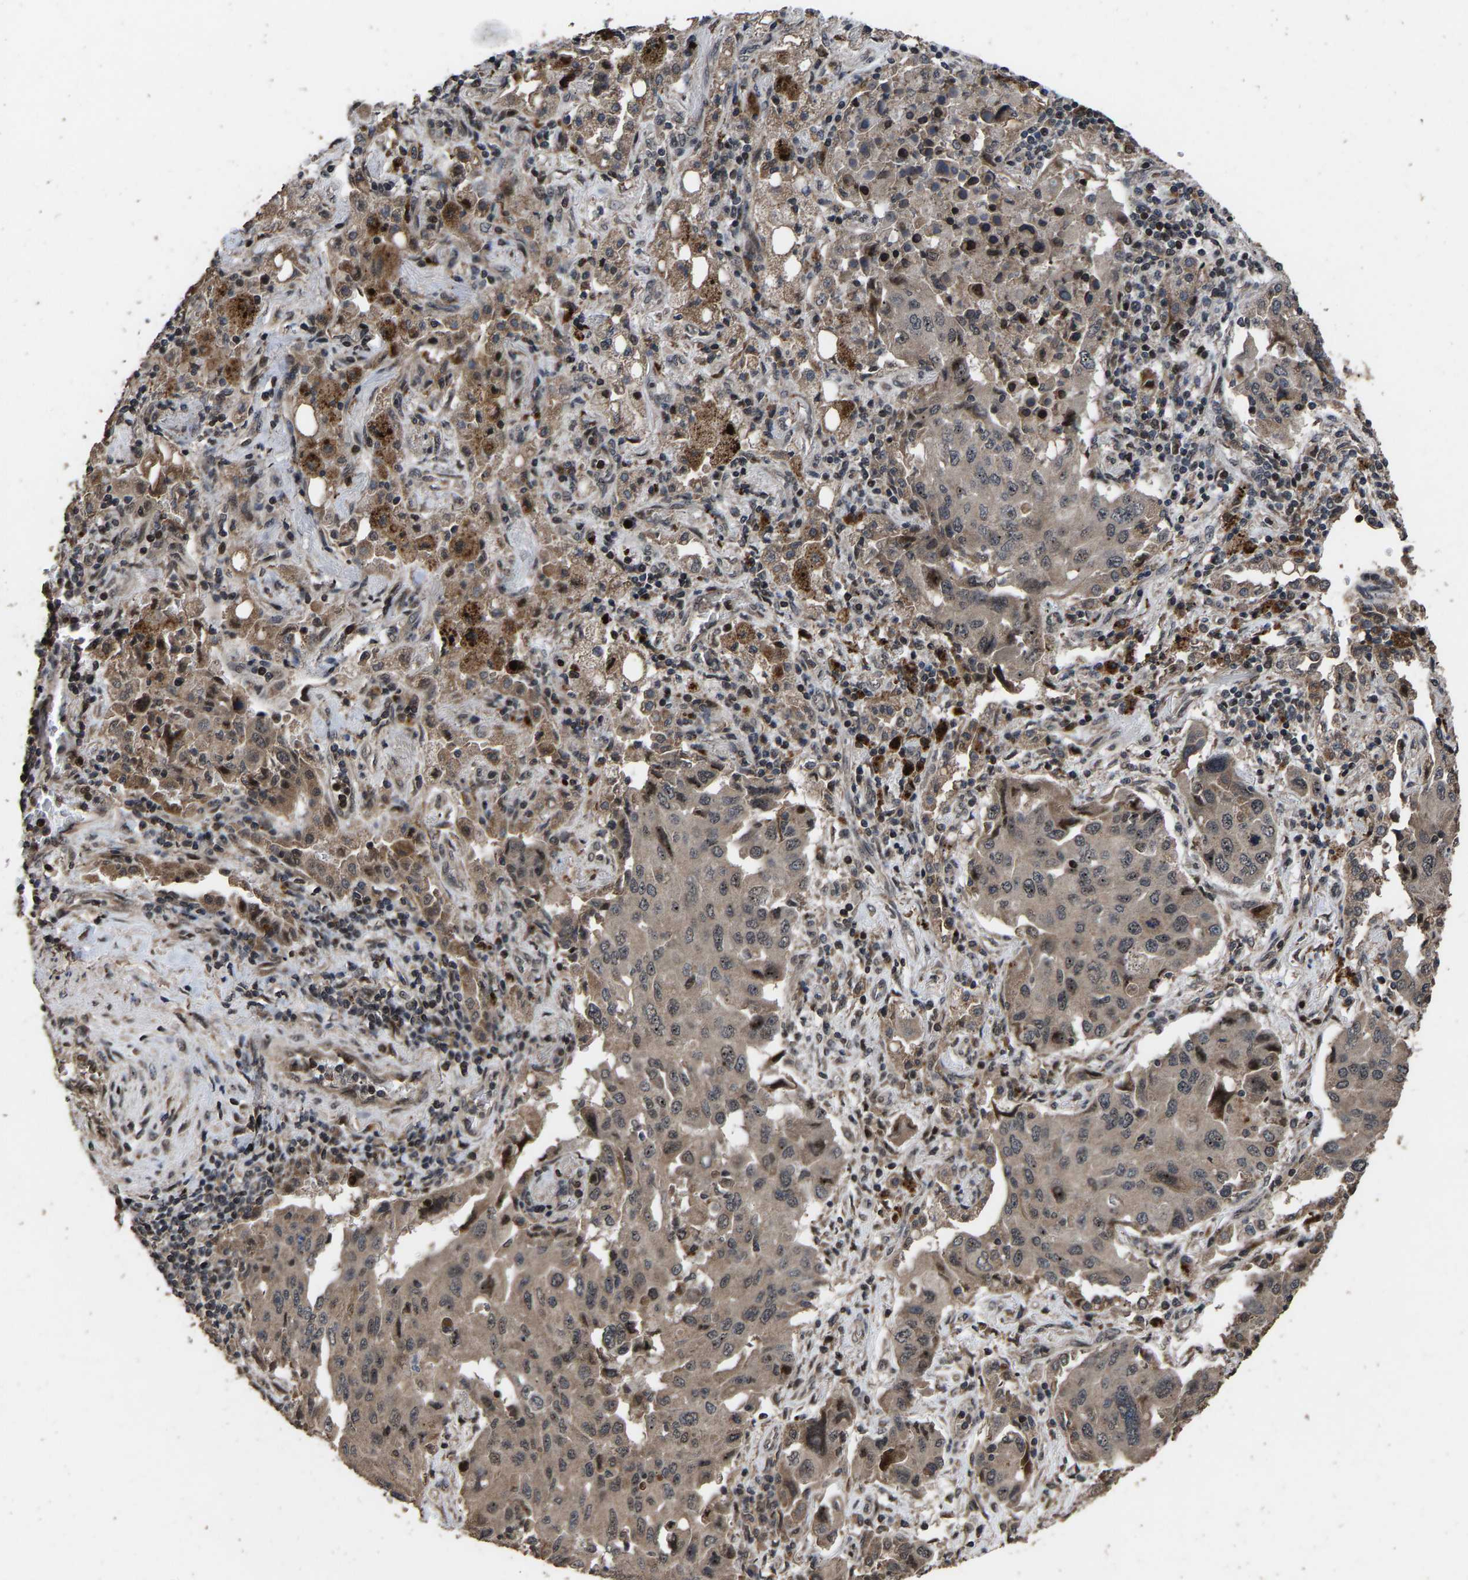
{"staining": {"intensity": "moderate", "quantity": ">75%", "location": "cytoplasmic/membranous"}, "tissue": "lung cancer", "cell_type": "Tumor cells", "image_type": "cancer", "snomed": [{"axis": "morphology", "description": "Adenocarcinoma, NOS"}, {"axis": "topography", "description": "Lung"}], "caption": "The immunohistochemical stain shows moderate cytoplasmic/membranous expression in tumor cells of lung adenocarcinoma tissue. (DAB = brown stain, brightfield microscopy at high magnification).", "gene": "HAUS6", "patient": {"sex": "female", "age": 65}}